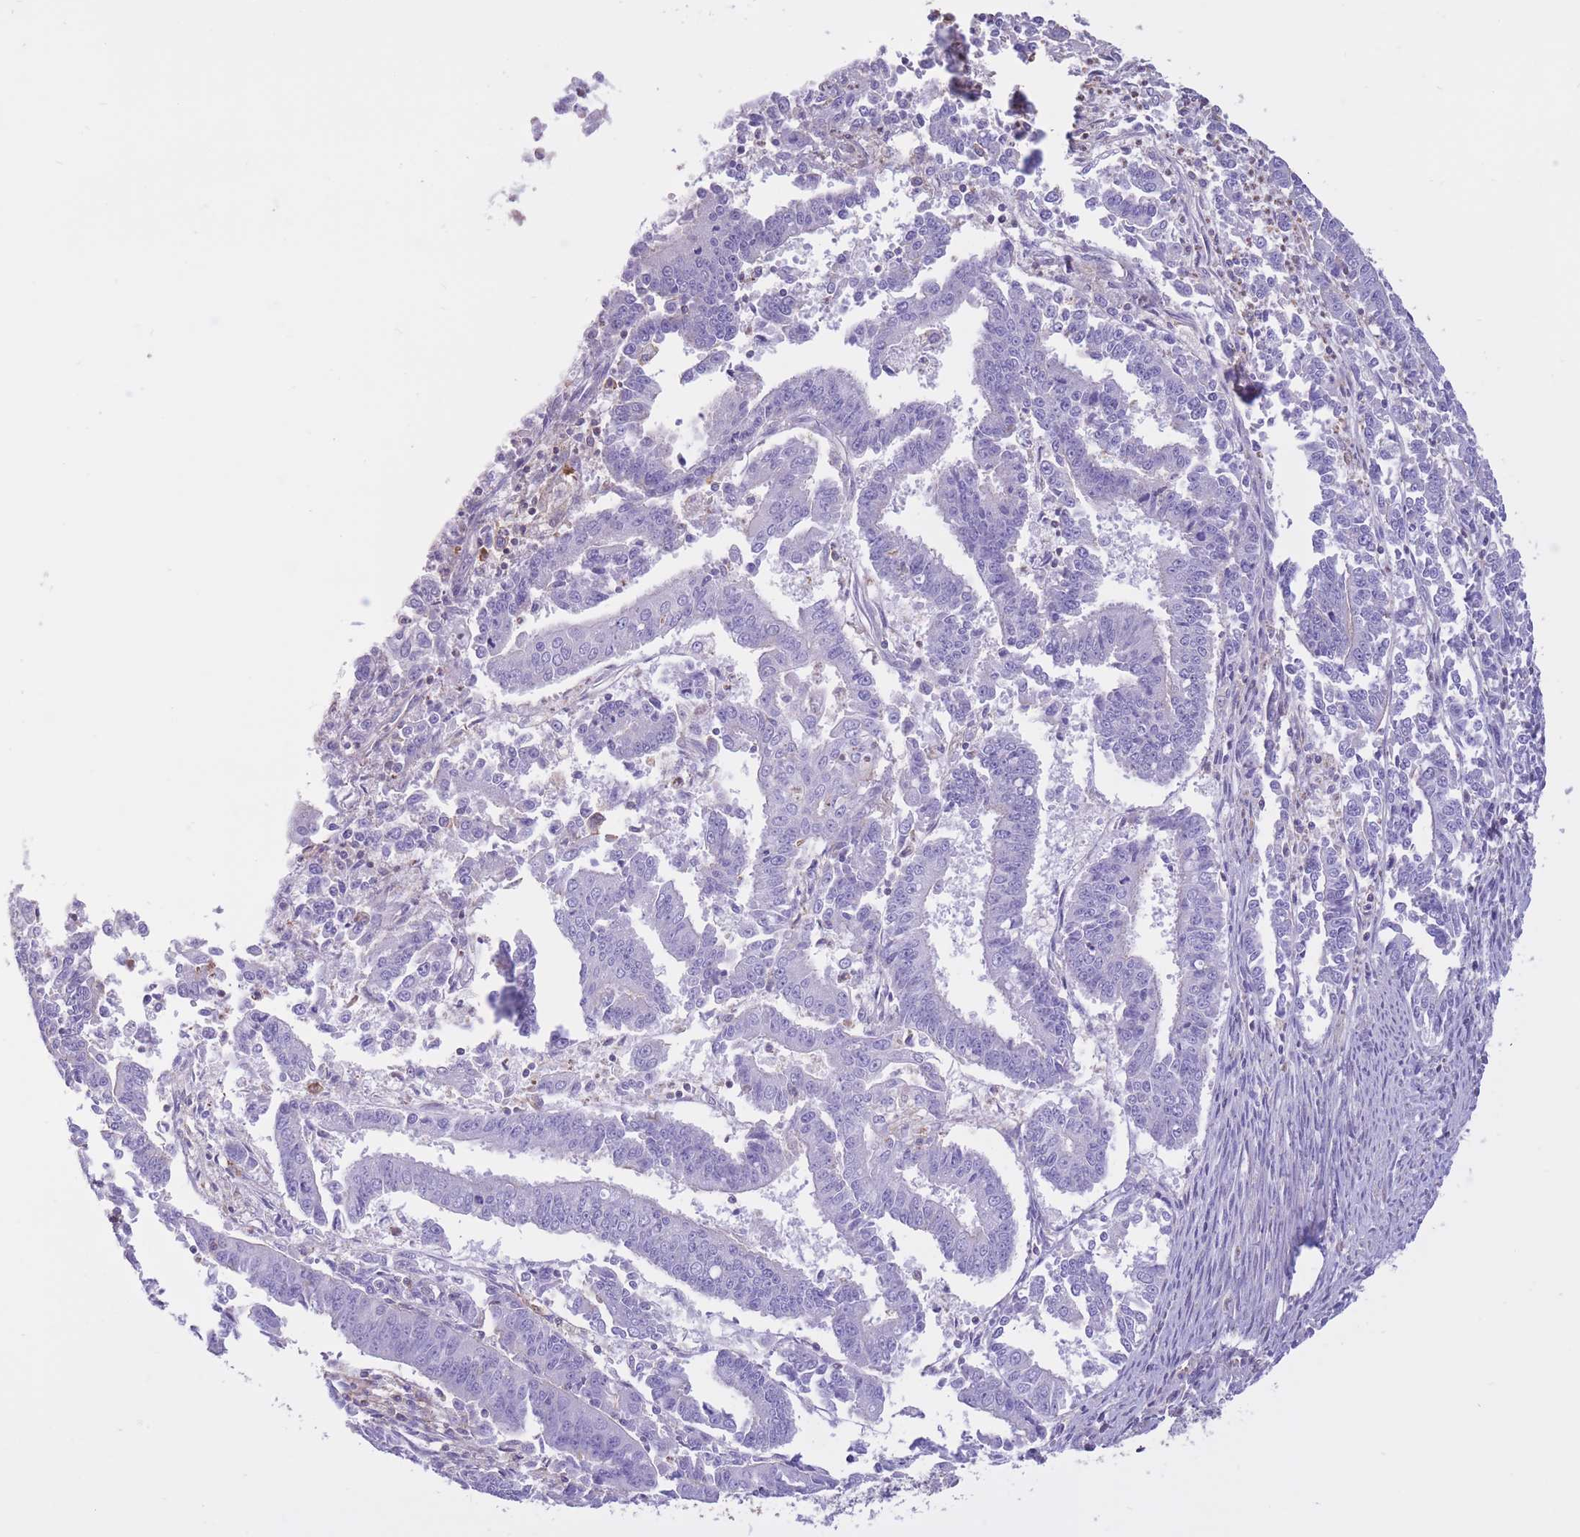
{"staining": {"intensity": "negative", "quantity": "none", "location": "none"}, "tissue": "endometrial cancer", "cell_type": "Tumor cells", "image_type": "cancer", "snomed": [{"axis": "morphology", "description": "Adenocarcinoma, NOS"}, {"axis": "topography", "description": "Endometrium"}], "caption": "Protein analysis of endometrial cancer displays no significant expression in tumor cells.", "gene": "PDHA1", "patient": {"sex": "female", "age": 73}}